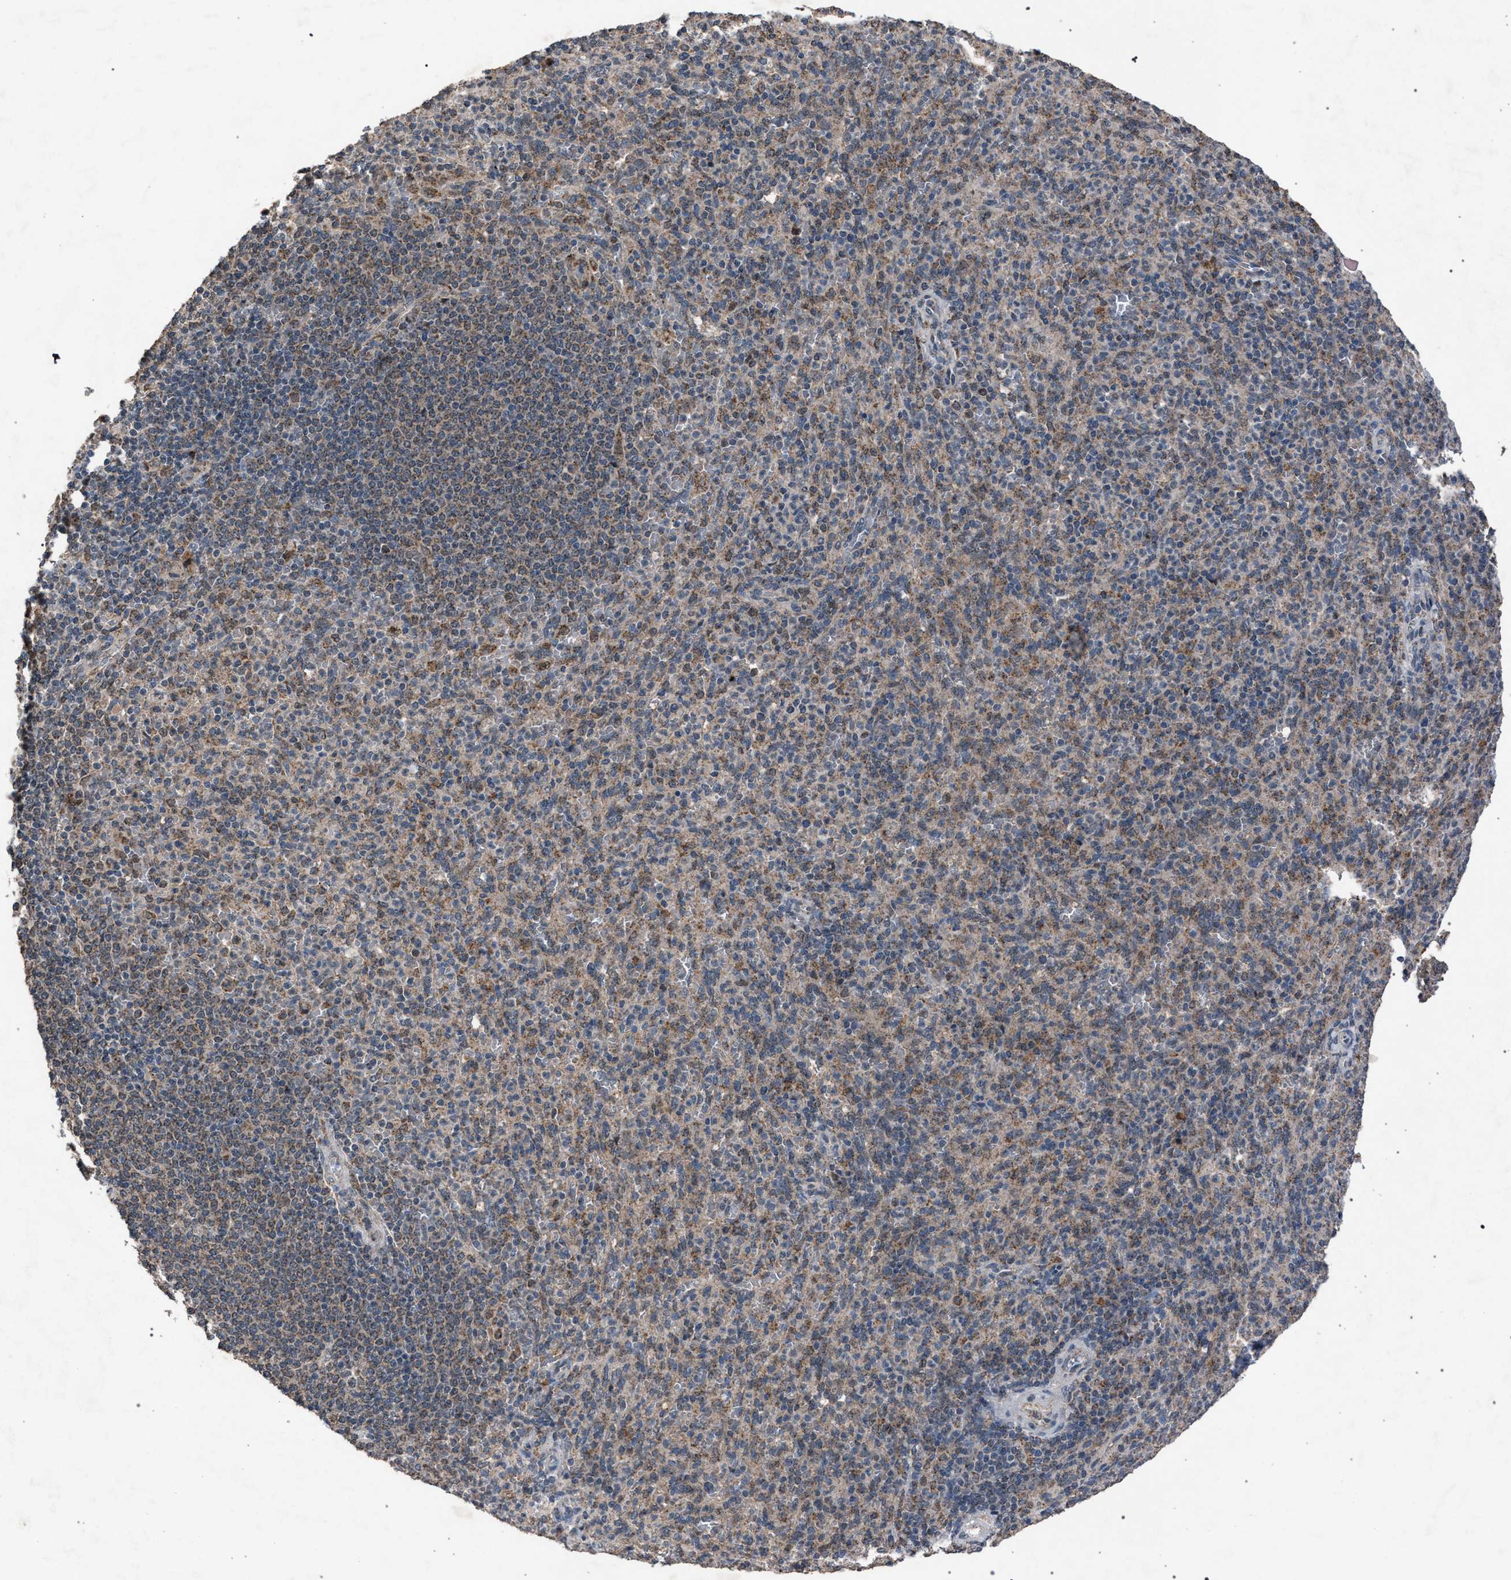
{"staining": {"intensity": "weak", "quantity": "25%-75%", "location": "cytoplasmic/membranous"}, "tissue": "spleen", "cell_type": "Cells in red pulp", "image_type": "normal", "snomed": [{"axis": "morphology", "description": "Normal tissue, NOS"}, {"axis": "topography", "description": "Spleen"}], "caption": "Spleen stained with DAB (3,3'-diaminobenzidine) immunohistochemistry (IHC) demonstrates low levels of weak cytoplasmic/membranous expression in approximately 25%-75% of cells in red pulp. (IHC, brightfield microscopy, high magnification).", "gene": "HSD17B4", "patient": {"sex": "male", "age": 36}}